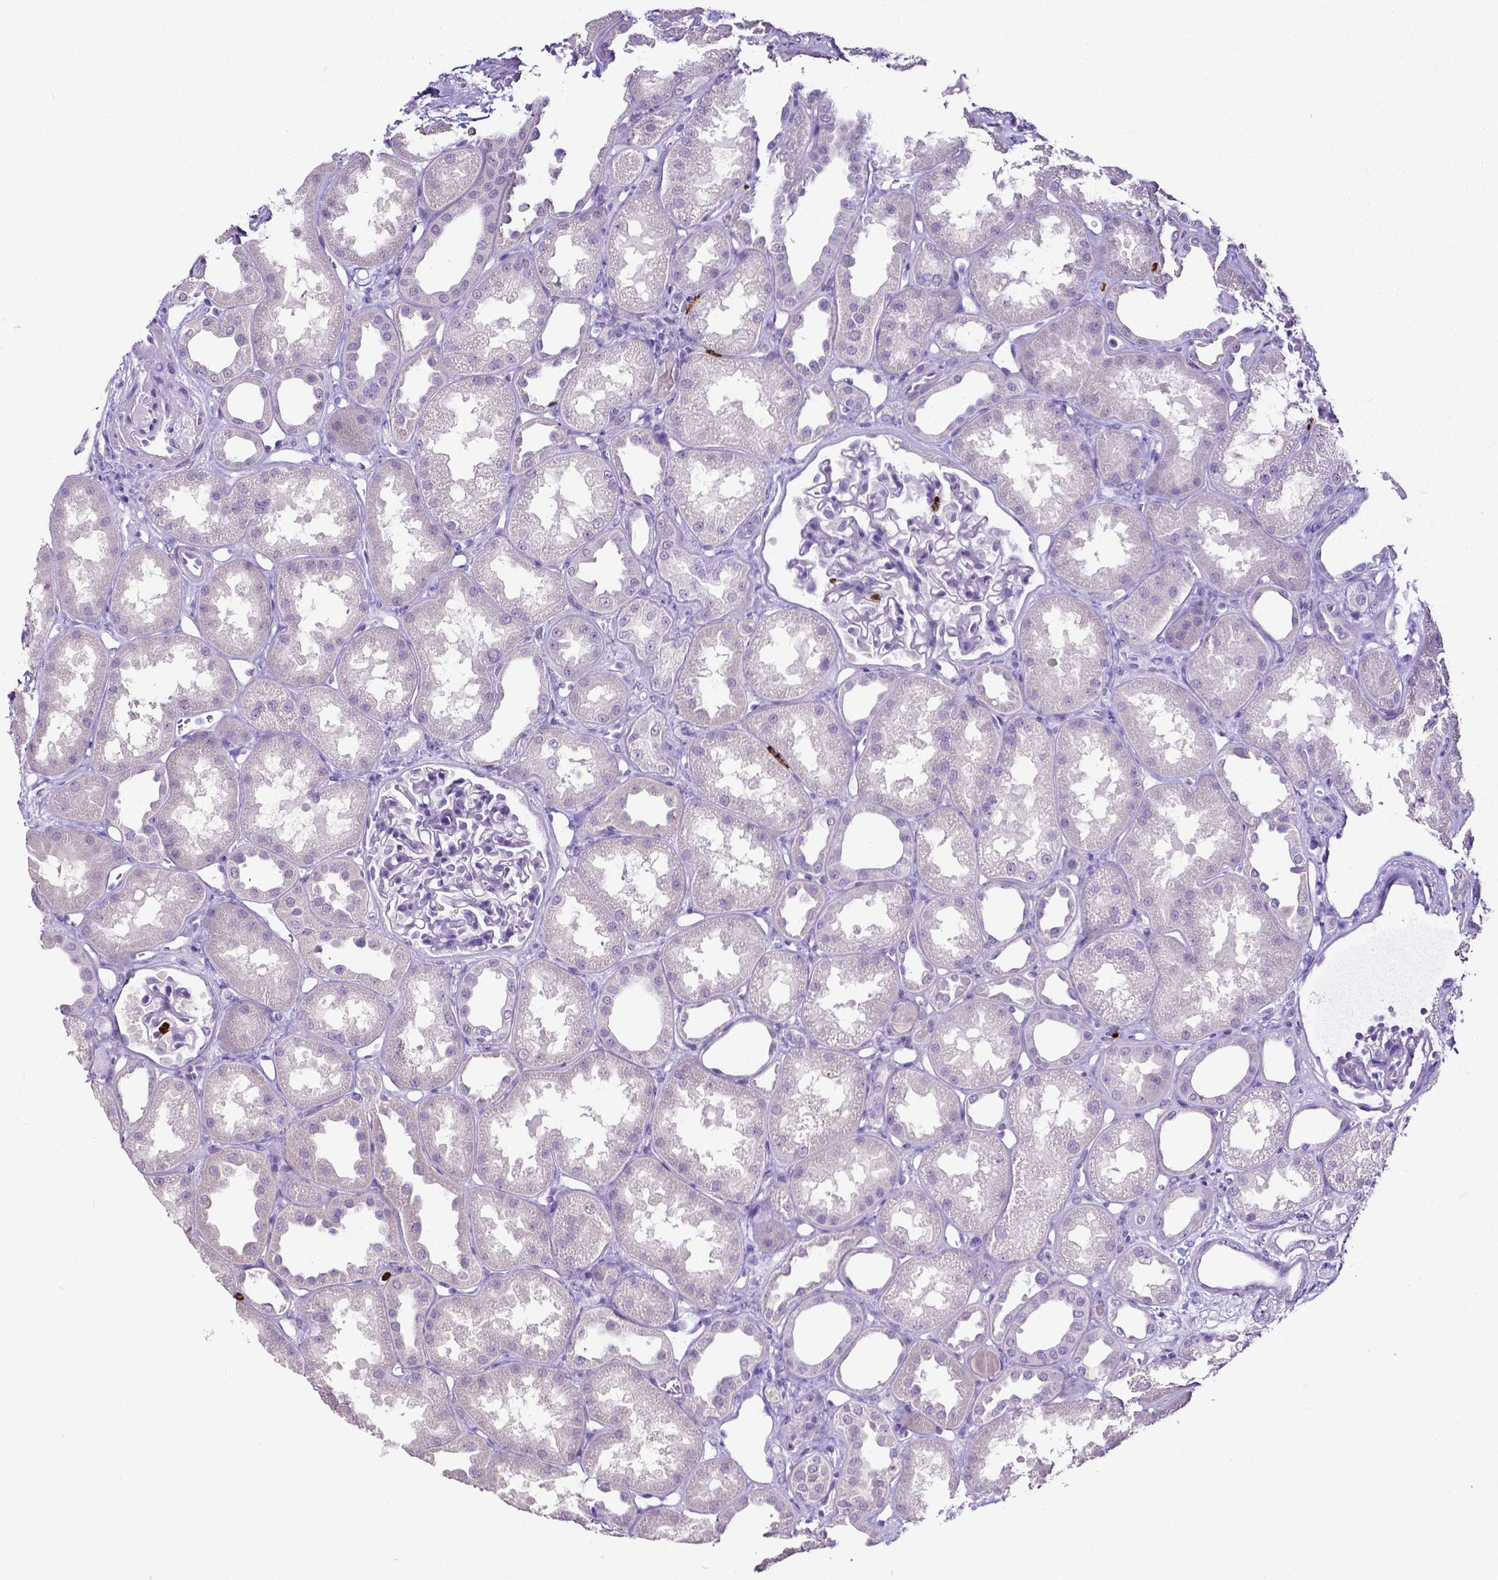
{"staining": {"intensity": "negative", "quantity": "none", "location": "none"}, "tissue": "kidney", "cell_type": "Cells in glomeruli", "image_type": "normal", "snomed": [{"axis": "morphology", "description": "Normal tissue, NOS"}, {"axis": "topography", "description": "Kidney"}], "caption": "A high-resolution image shows immunohistochemistry (IHC) staining of normal kidney, which reveals no significant staining in cells in glomeruli. (DAB IHC with hematoxylin counter stain).", "gene": "MMP9", "patient": {"sex": "male", "age": 61}}